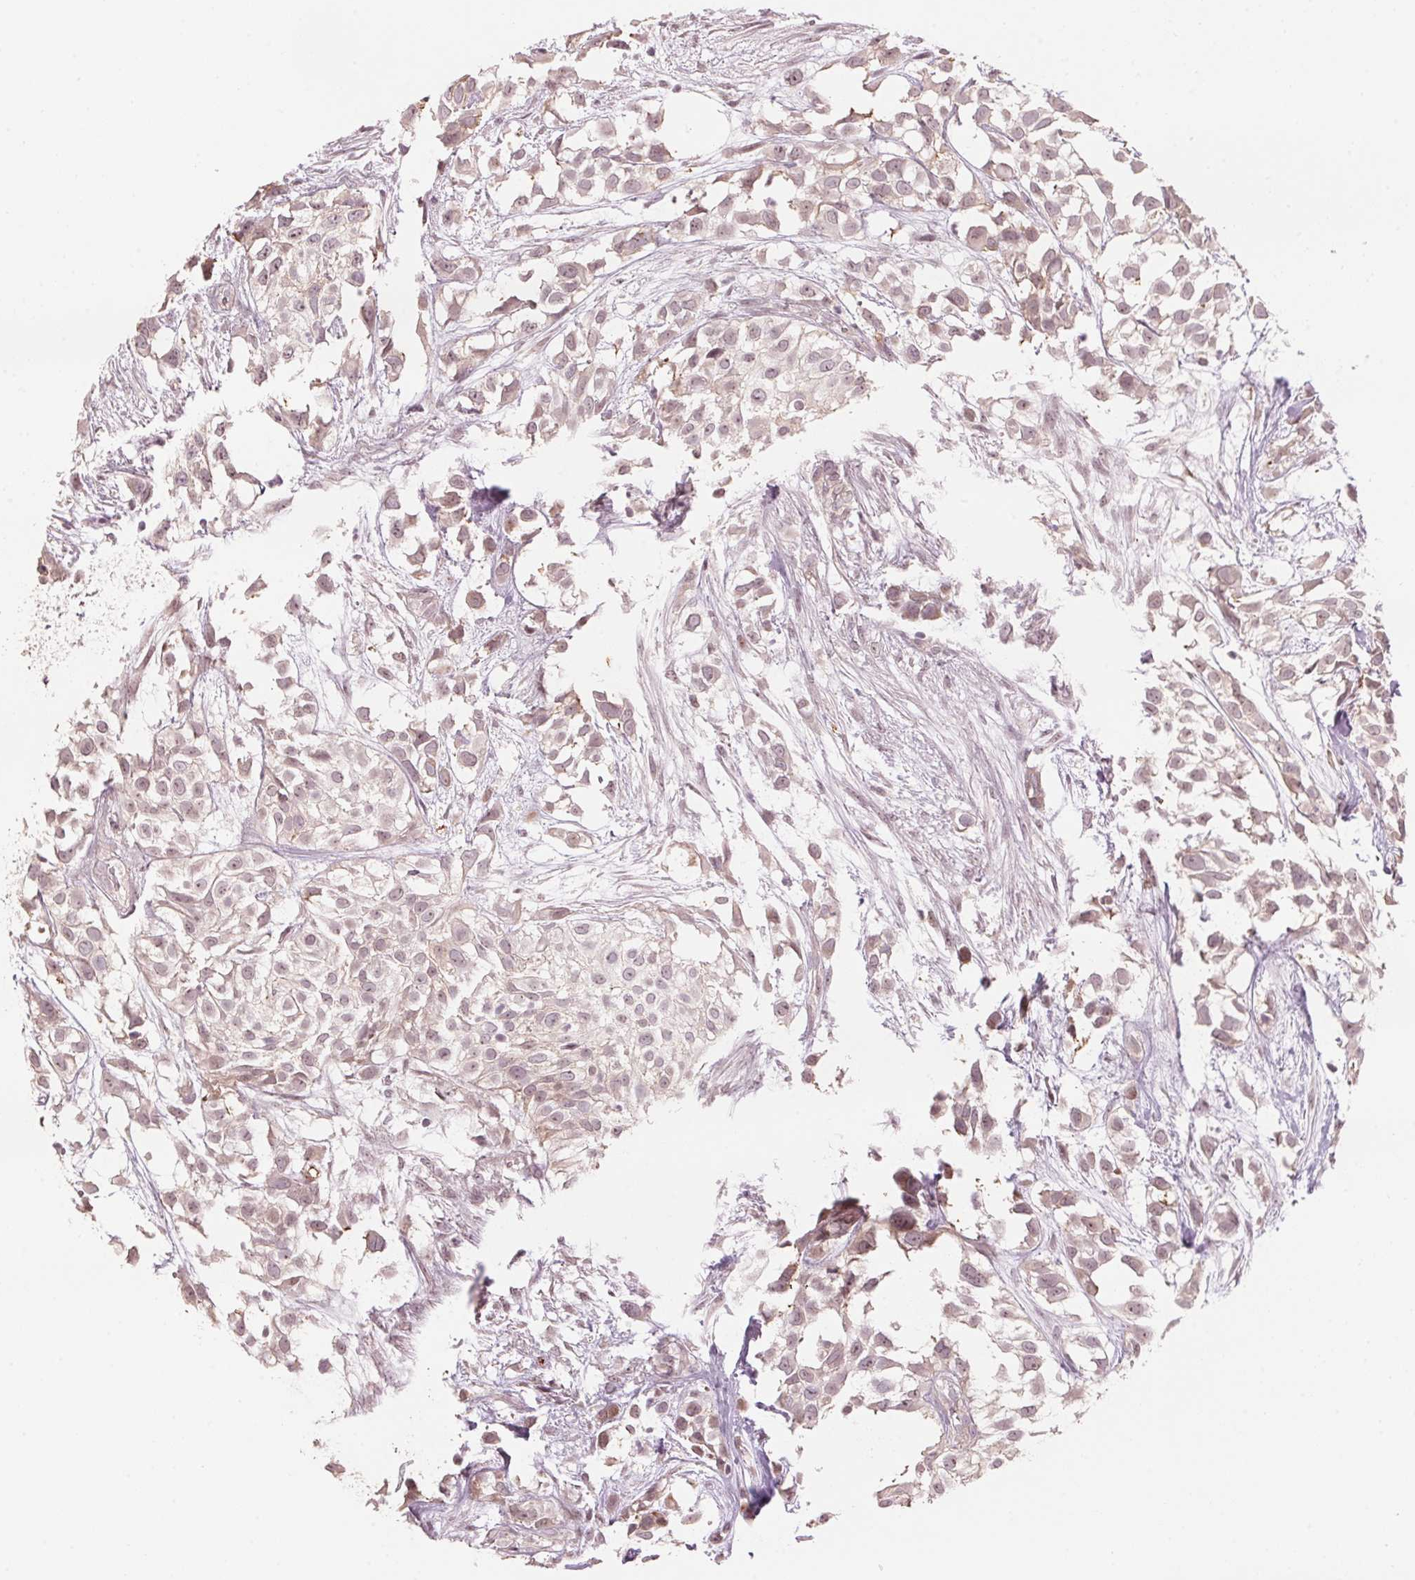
{"staining": {"intensity": "weak", "quantity": "25%-75%", "location": "cytoplasmic/membranous,nuclear"}, "tissue": "urothelial cancer", "cell_type": "Tumor cells", "image_type": "cancer", "snomed": [{"axis": "morphology", "description": "Urothelial carcinoma, High grade"}, {"axis": "topography", "description": "Urinary bladder"}], "caption": "Immunohistochemical staining of human urothelial cancer displays weak cytoplasmic/membranous and nuclear protein positivity in about 25%-75% of tumor cells. The staining was performed using DAB, with brown indicating positive protein expression. Nuclei are stained blue with hematoxylin.", "gene": "TMED6", "patient": {"sex": "male", "age": 56}}